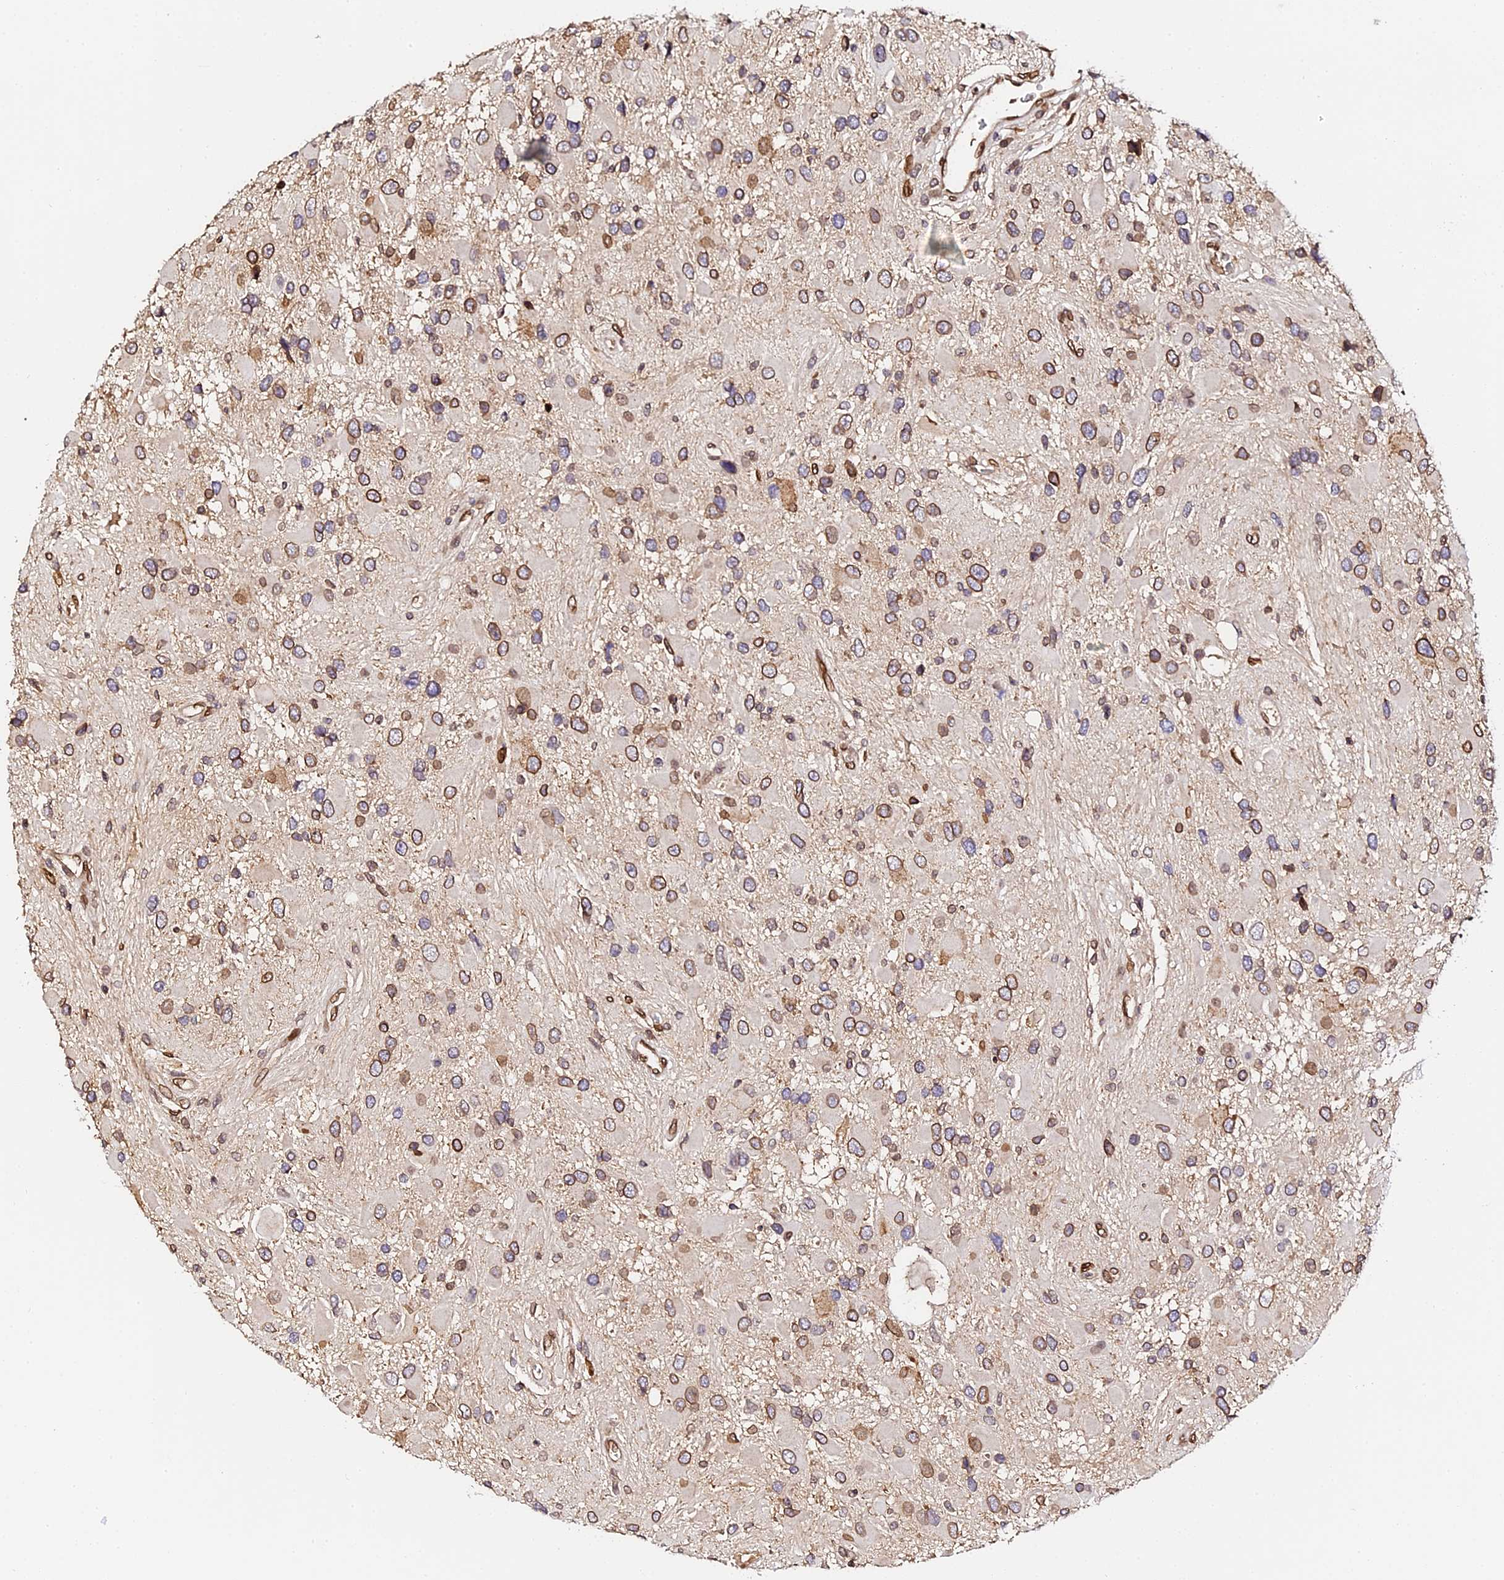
{"staining": {"intensity": "moderate", "quantity": "25%-75%", "location": "cytoplasmic/membranous,nuclear"}, "tissue": "glioma", "cell_type": "Tumor cells", "image_type": "cancer", "snomed": [{"axis": "morphology", "description": "Glioma, malignant, High grade"}, {"axis": "topography", "description": "Brain"}], "caption": "About 25%-75% of tumor cells in malignant glioma (high-grade) demonstrate moderate cytoplasmic/membranous and nuclear protein positivity as visualized by brown immunohistochemical staining.", "gene": "ANAPC5", "patient": {"sex": "male", "age": 53}}